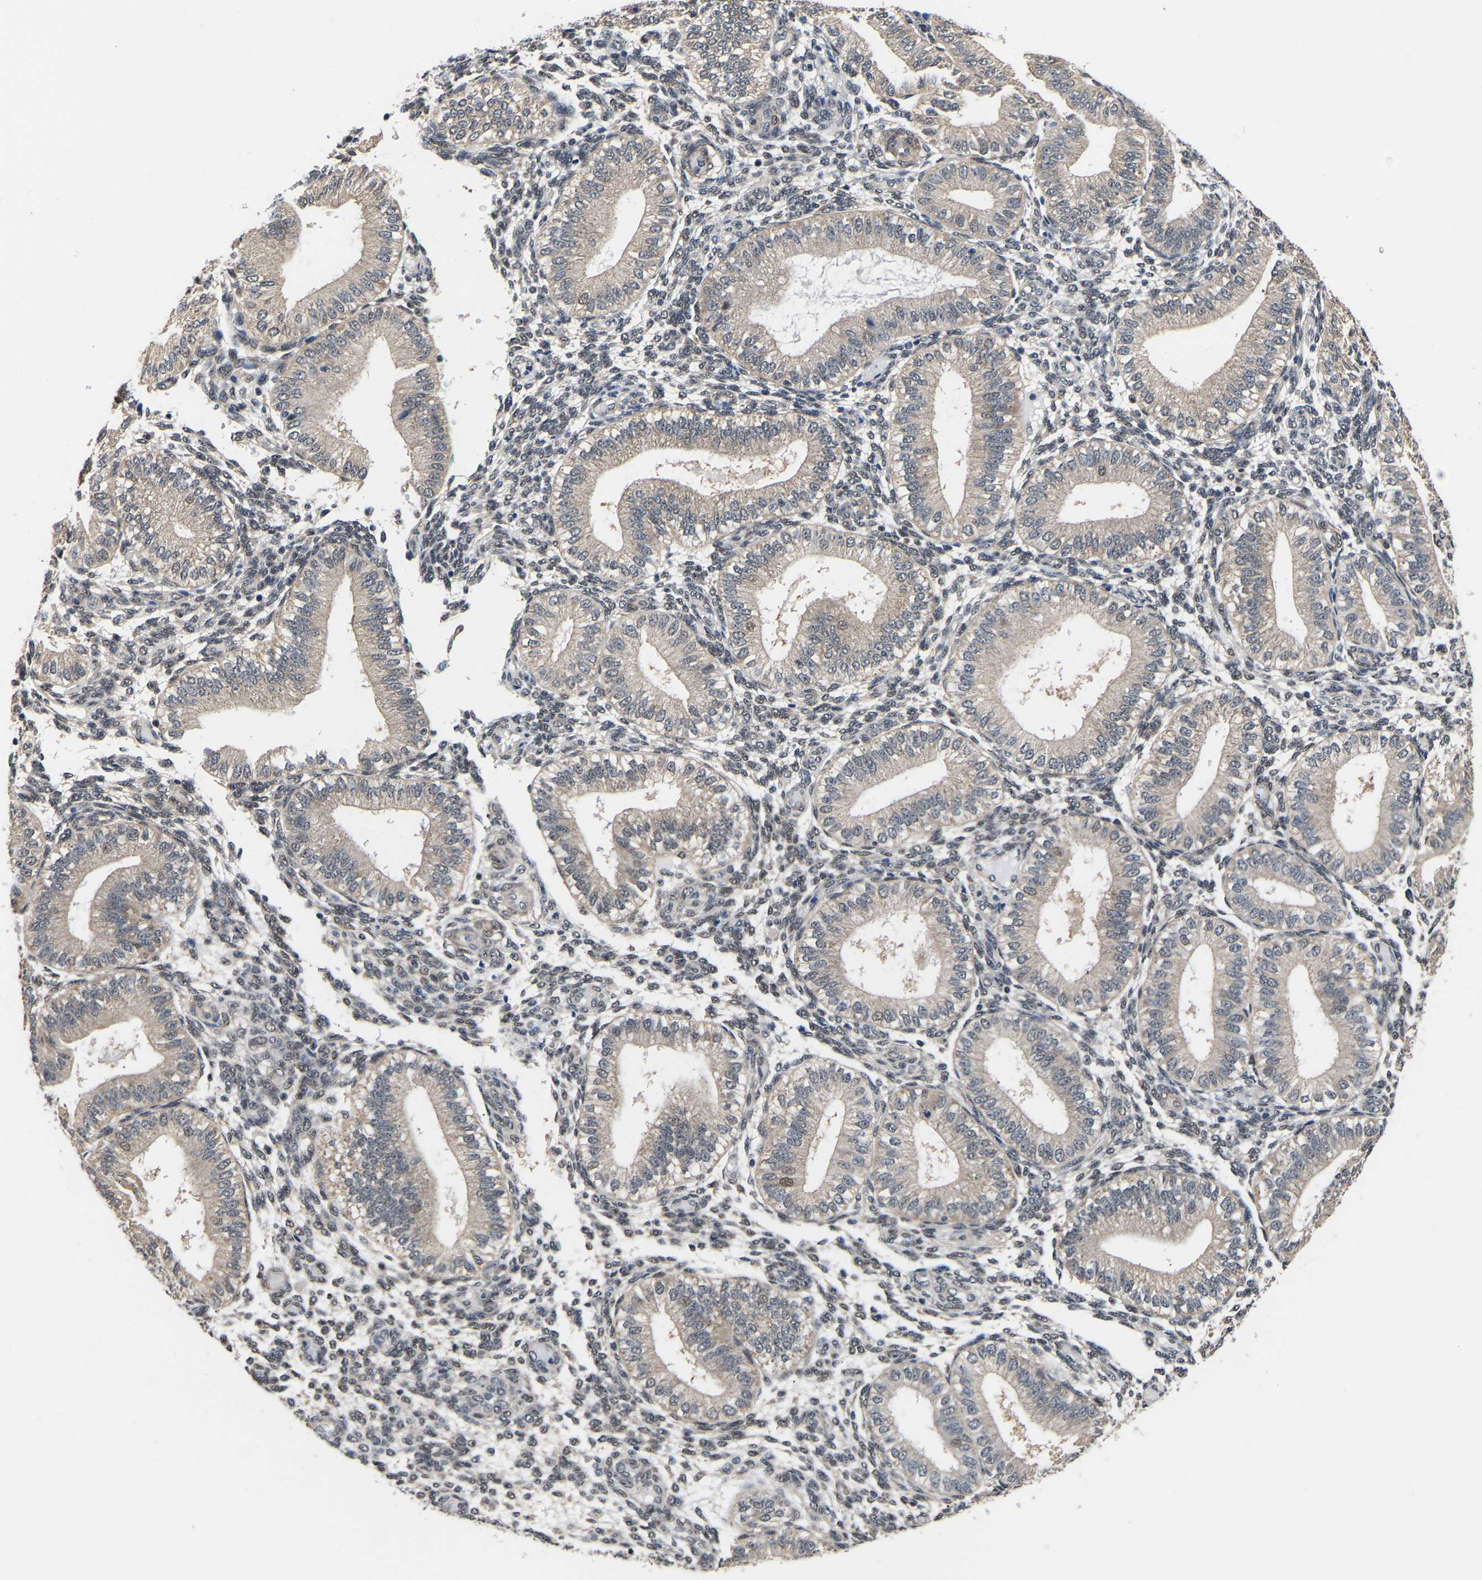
{"staining": {"intensity": "weak", "quantity": "<25%", "location": "cytoplasmic/membranous"}, "tissue": "endometrium", "cell_type": "Cells in endometrial stroma", "image_type": "normal", "snomed": [{"axis": "morphology", "description": "Normal tissue, NOS"}, {"axis": "topography", "description": "Endometrium"}], "caption": "DAB immunohistochemical staining of unremarkable human endometrium demonstrates no significant staining in cells in endometrial stroma.", "gene": "METTL16", "patient": {"sex": "female", "age": 39}}